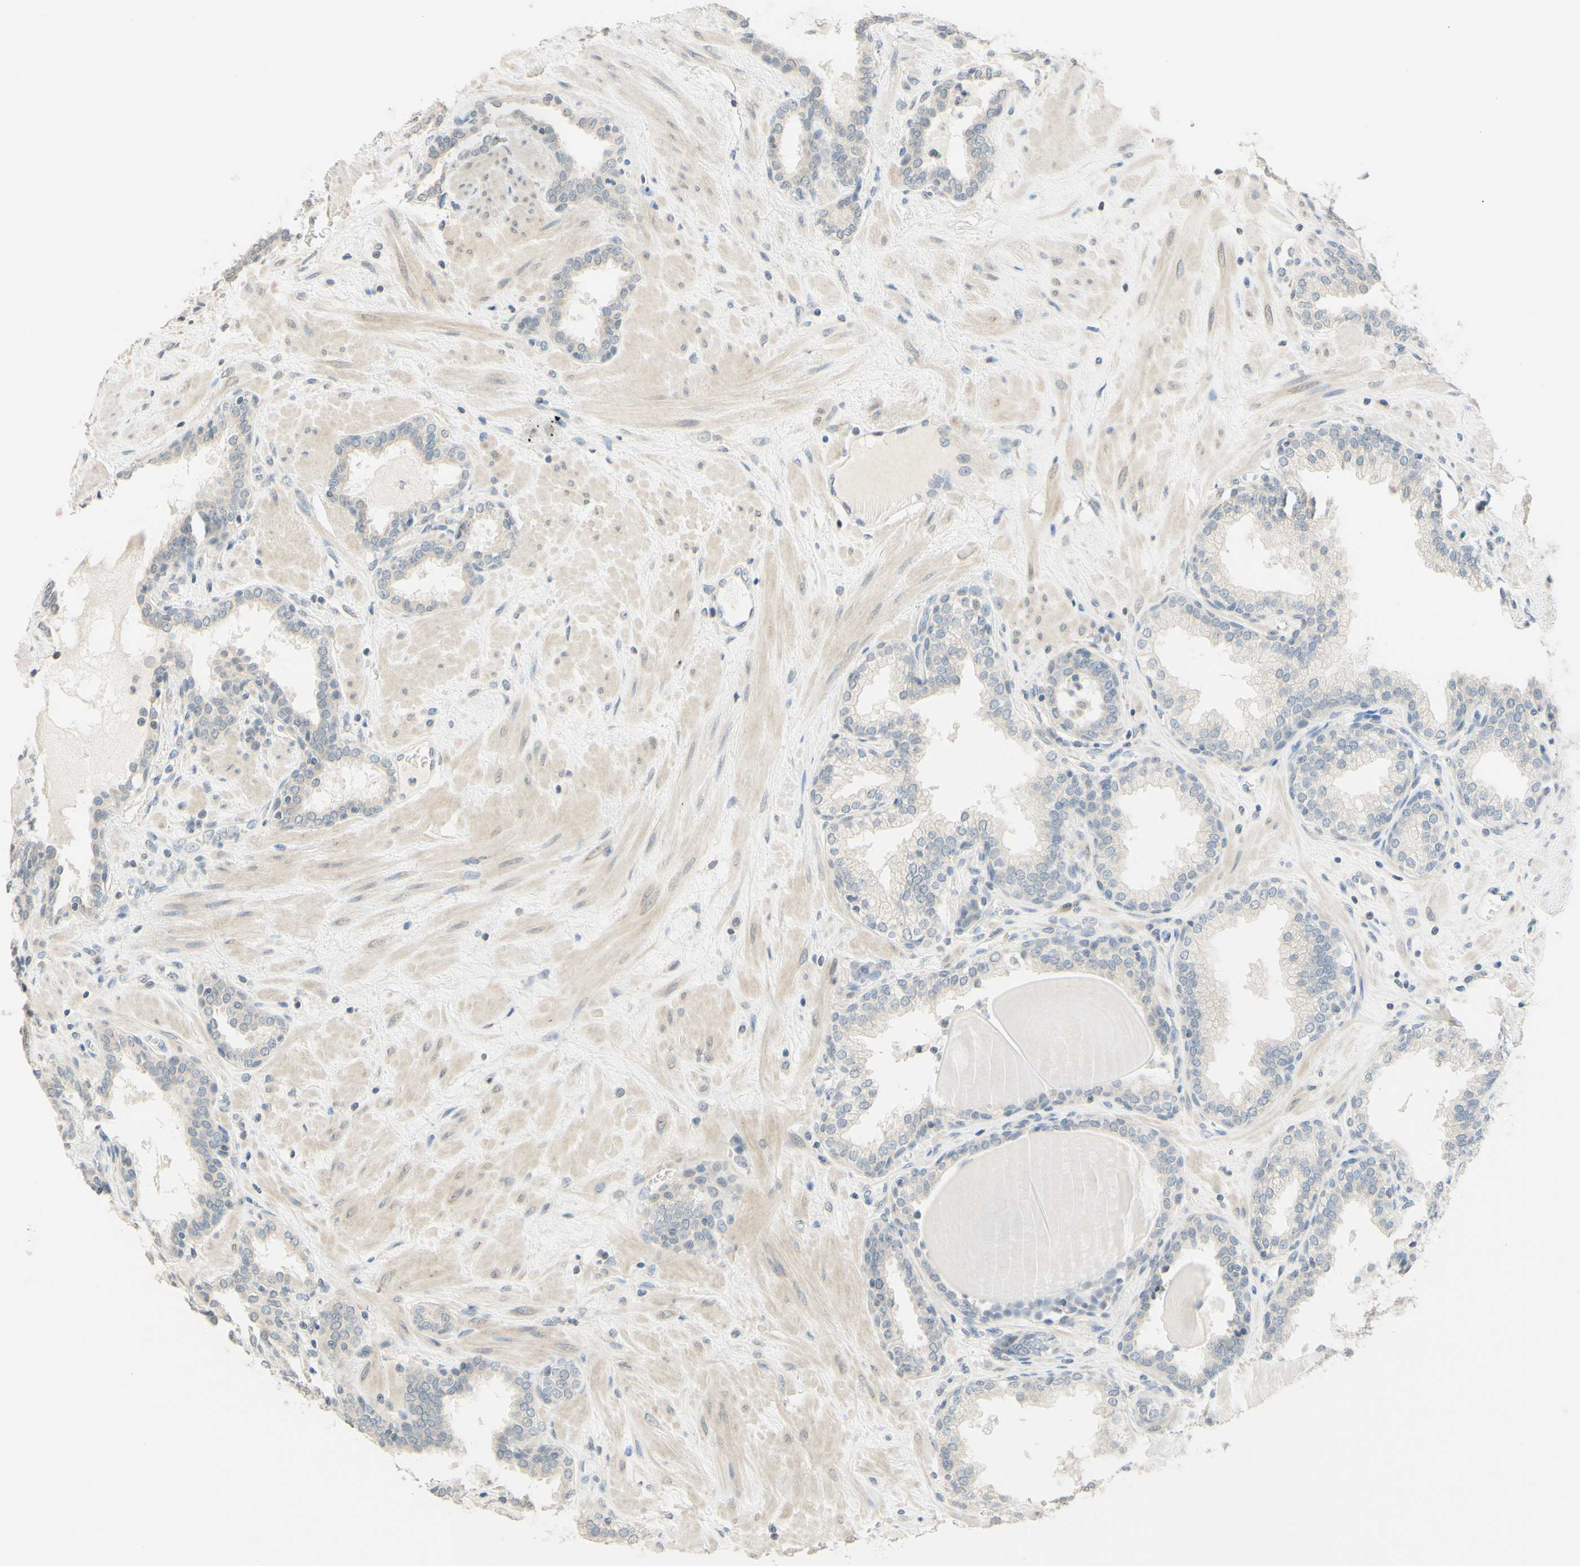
{"staining": {"intensity": "weak", "quantity": ">75%", "location": "cytoplasmic/membranous"}, "tissue": "prostate", "cell_type": "Glandular cells", "image_type": "normal", "snomed": [{"axis": "morphology", "description": "Normal tissue, NOS"}, {"axis": "topography", "description": "Prostate"}], "caption": "Prostate stained with immunohistochemistry exhibits weak cytoplasmic/membranous staining in about >75% of glandular cells.", "gene": "MAG", "patient": {"sex": "male", "age": 51}}